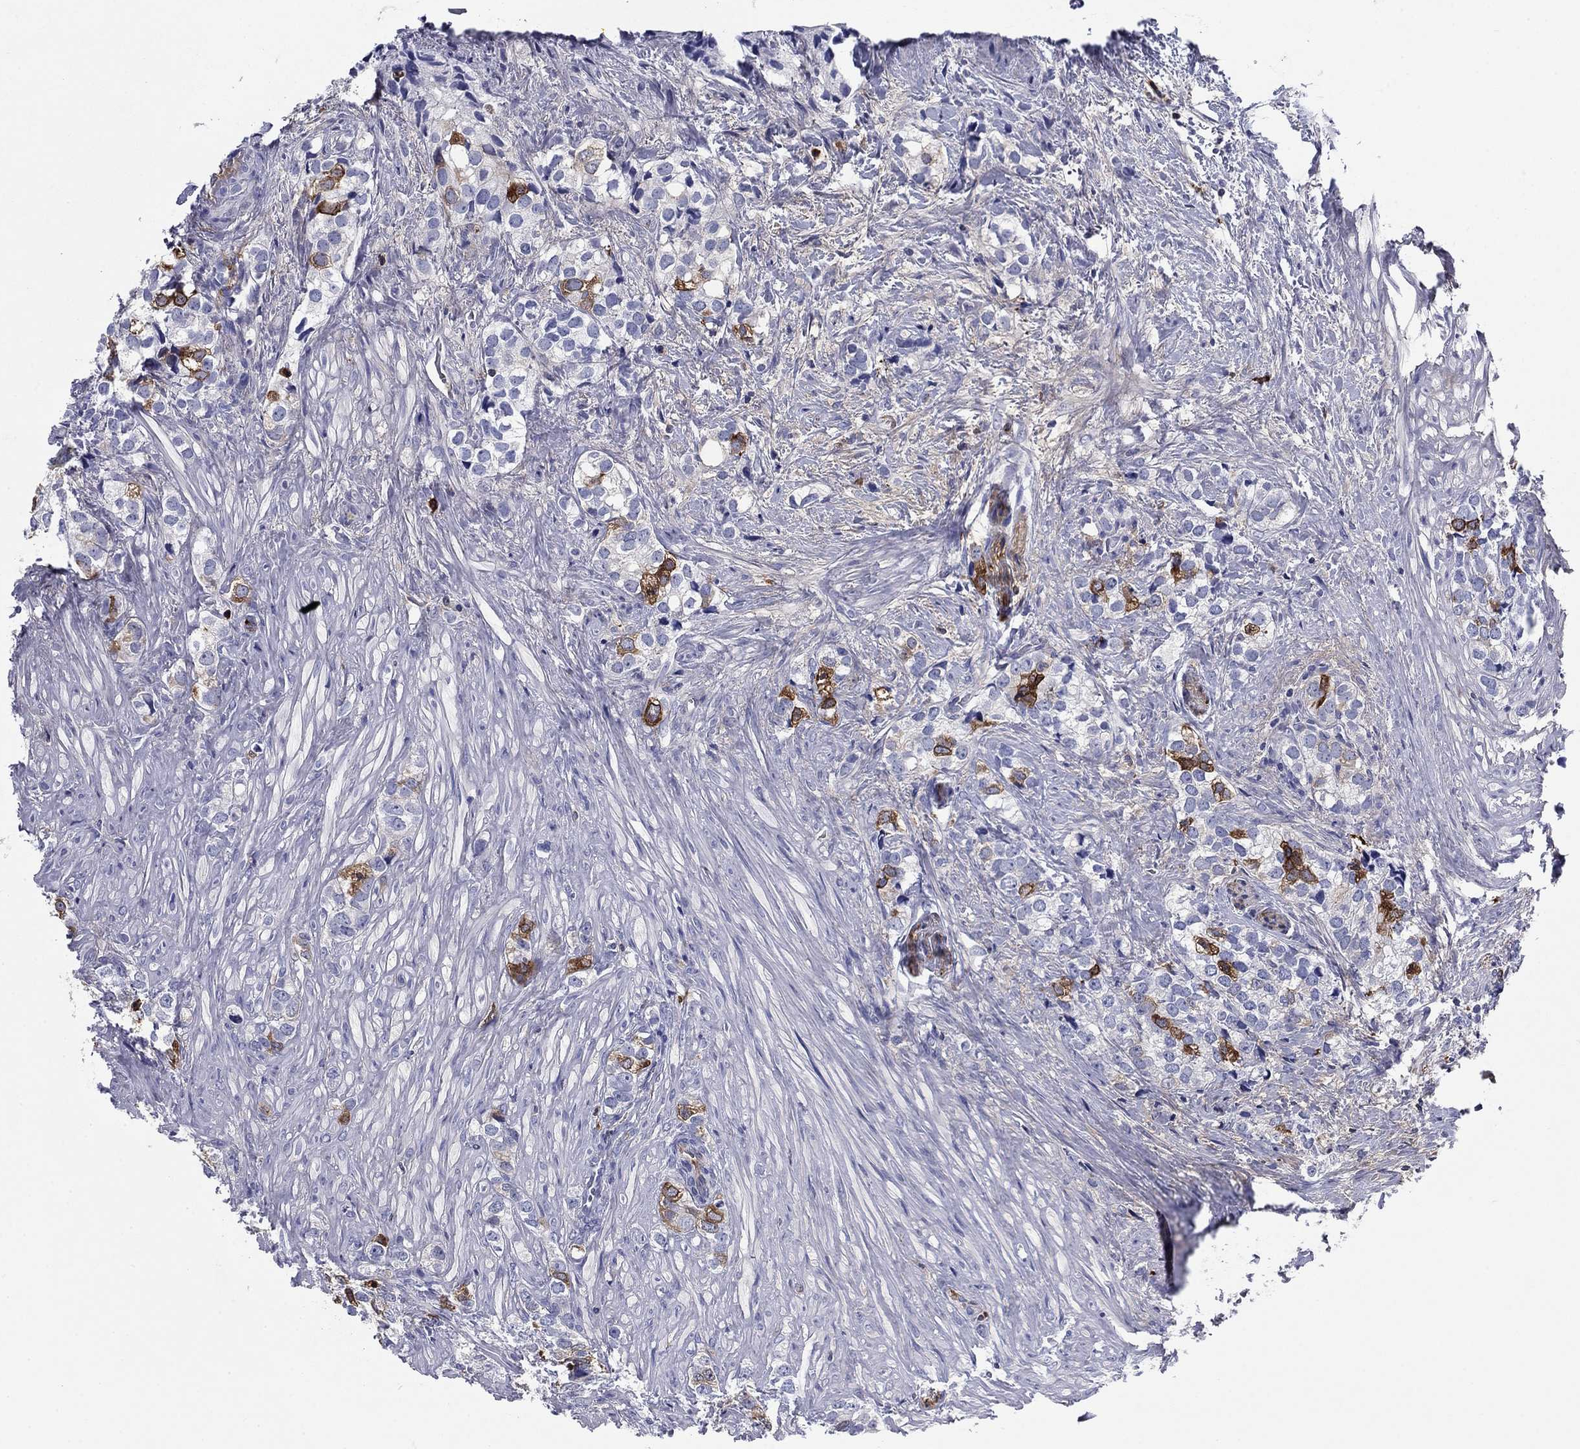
{"staining": {"intensity": "strong", "quantity": "<25%", "location": "cytoplasmic/membranous"}, "tissue": "prostate cancer", "cell_type": "Tumor cells", "image_type": "cancer", "snomed": [{"axis": "morphology", "description": "Adenocarcinoma, NOS"}, {"axis": "topography", "description": "Prostate and seminal vesicle, NOS"}], "caption": "Strong cytoplasmic/membranous positivity for a protein is present in about <25% of tumor cells of prostate cancer using IHC.", "gene": "STMN1", "patient": {"sex": "male", "age": 63}}